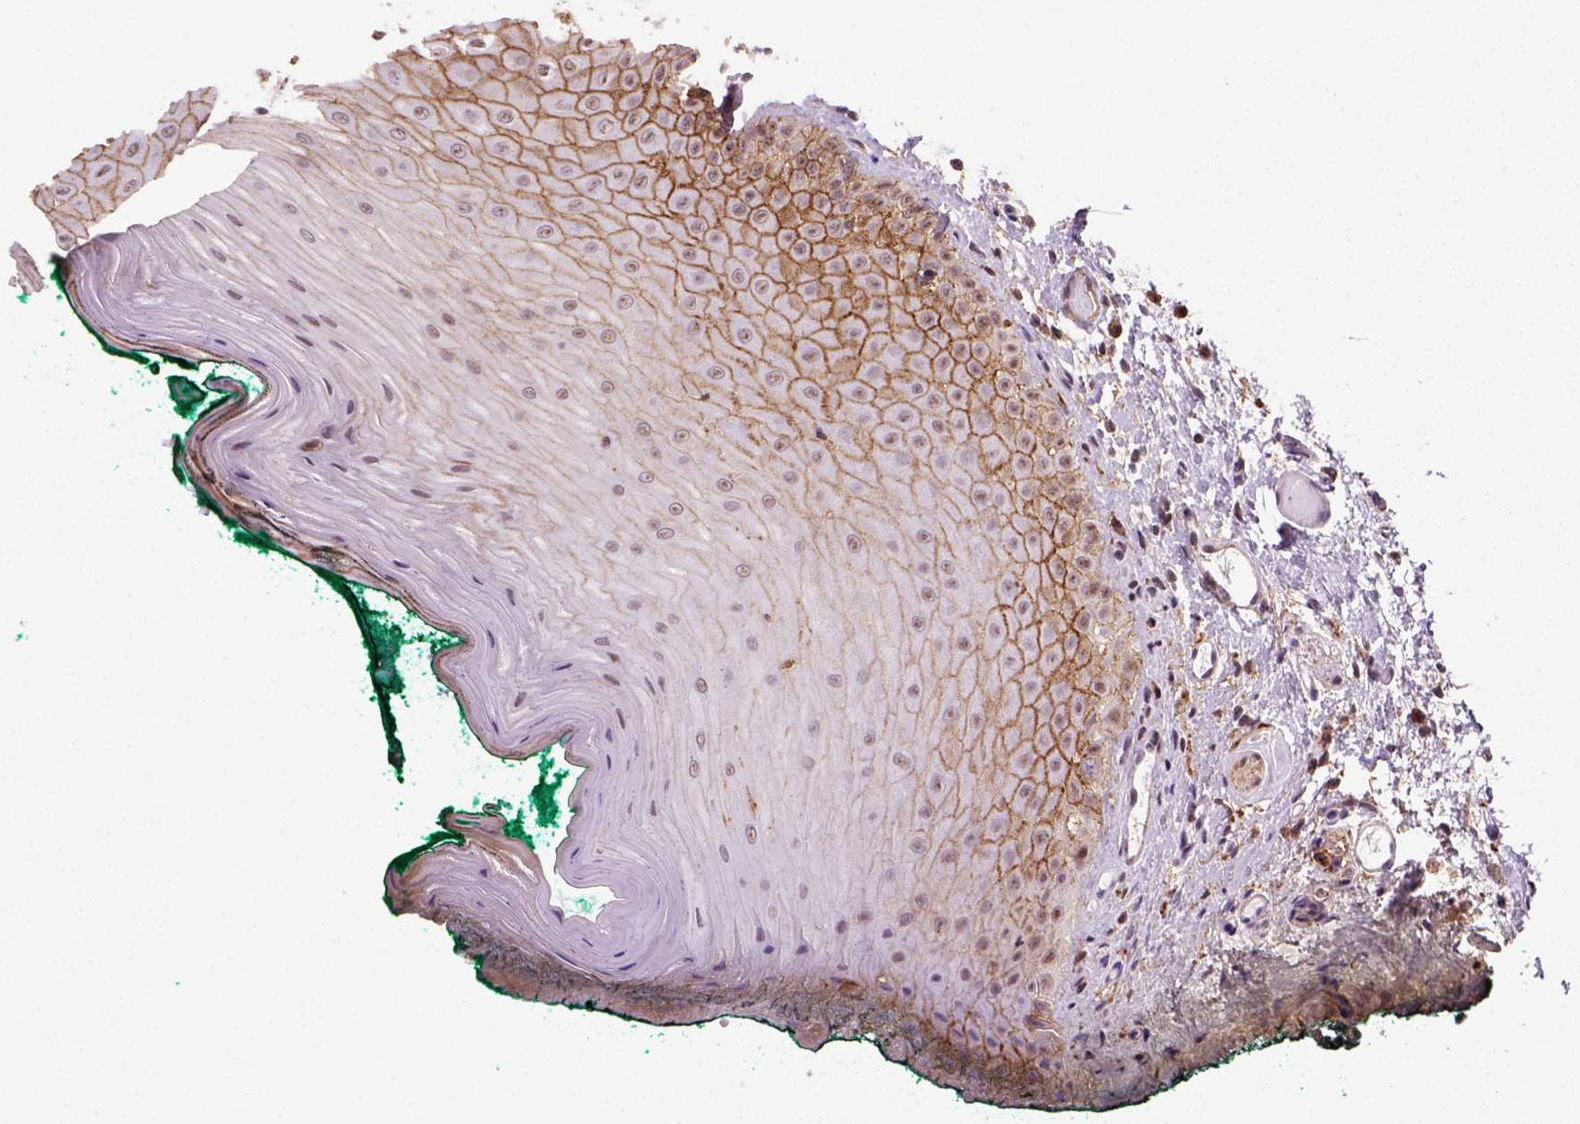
{"staining": {"intensity": "moderate", "quantity": "25%-75%", "location": "cytoplasmic/membranous"}, "tissue": "oral mucosa", "cell_type": "Squamous epithelial cells", "image_type": "normal", "snomed": [{"axis": "morphology", "description": "Normal tissue, NOS"}, {"axis": "topography", "description": "Oral tissue"}], "caption": "Immunohistochemistry image of benign oral mucosa: human oral mucosa stained using immunohistochemistry demonstrates medium levels of moderate protein expression localized specifically in the cytoplasmic/membranous of squamous epithelial cells, appearing as a cytoplasmic/membranous brown color.", "gene": "MARCKS", "patient": {"sex": "female", "age": 83}}